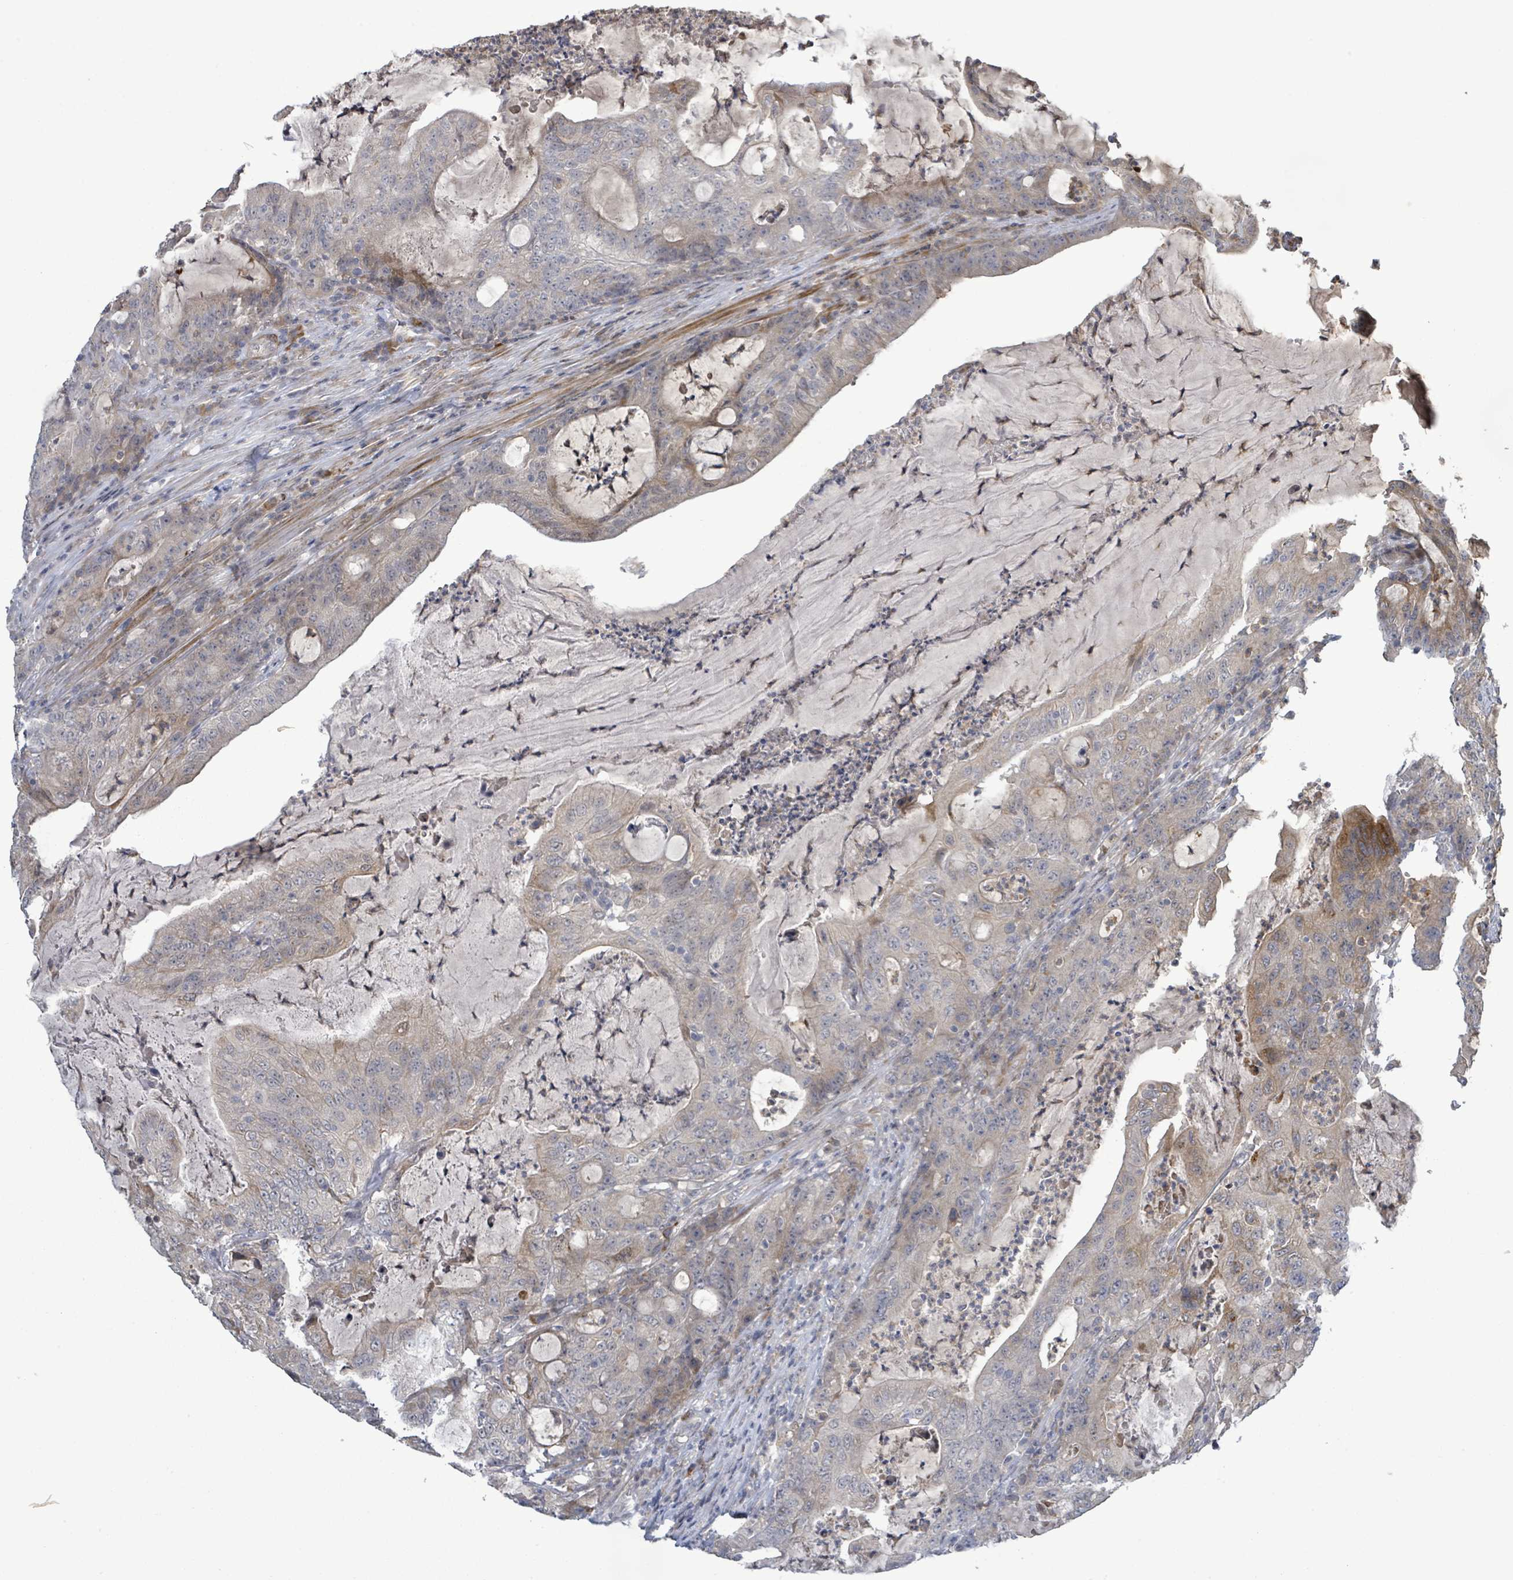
{"staining": {"intensity": "weak", "quantity": "<25%", "location": "cytoplasmic/membranous"}, "tissue": "colorectal cancer", "cell_type": "Tumor cells", "image_type": "cancer", "snomed": [{"axis": "morphology", "description": "Adenocarcinoma, NOS"}, {"axis": "topography", "description": "Colon"}], "caption": "Tumor cells are negative for brown protein staining in colorectal cancer.", "gene": "SLIT3", "patient": {"sex": "male", "age": 83}}